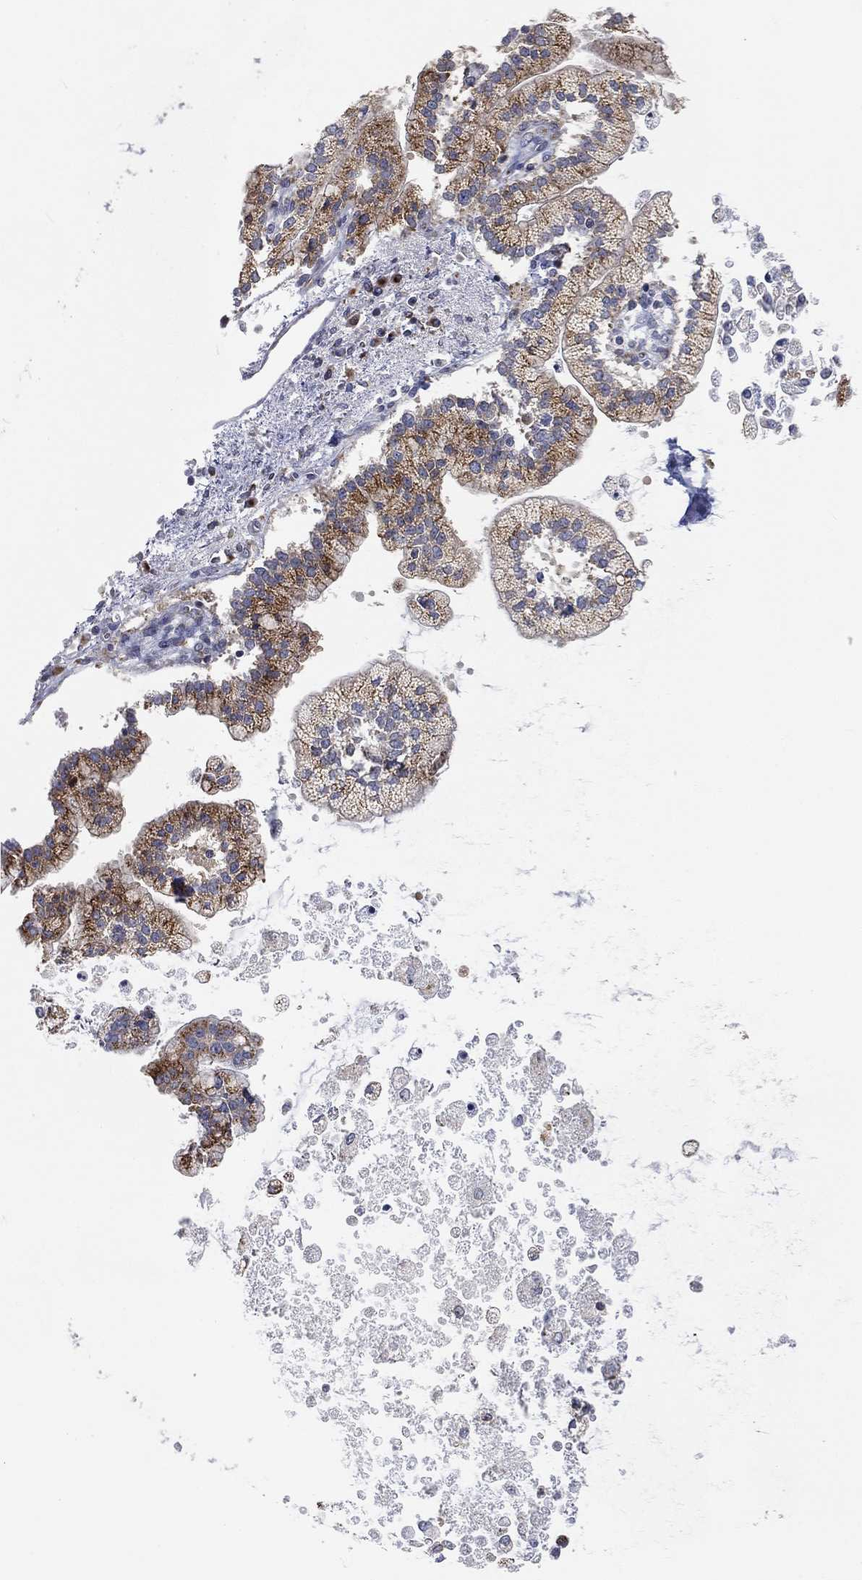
{"staining": {"intensity": "moderate", "quantity": "25%-75%", "location": "cytoplasmic/membranous"}, "tissue": "liver cancer", "cell_type": "Tumor cells", "image_type": "cancer", "snomed": [{"axis": "morphology", "description": "Cholangiocarcinoma"}, {"axis": "topography", "description": "Liver"}], "caption": "Liver cholangiocarcinoma was stained to show a protein in brown. There is medium levels of moderate cytoplasmic/membranous staining in approximately 25%-75% of tumor cells.", "gene": "TICAM1", "patient": {"sex": "male", "age": 50}}